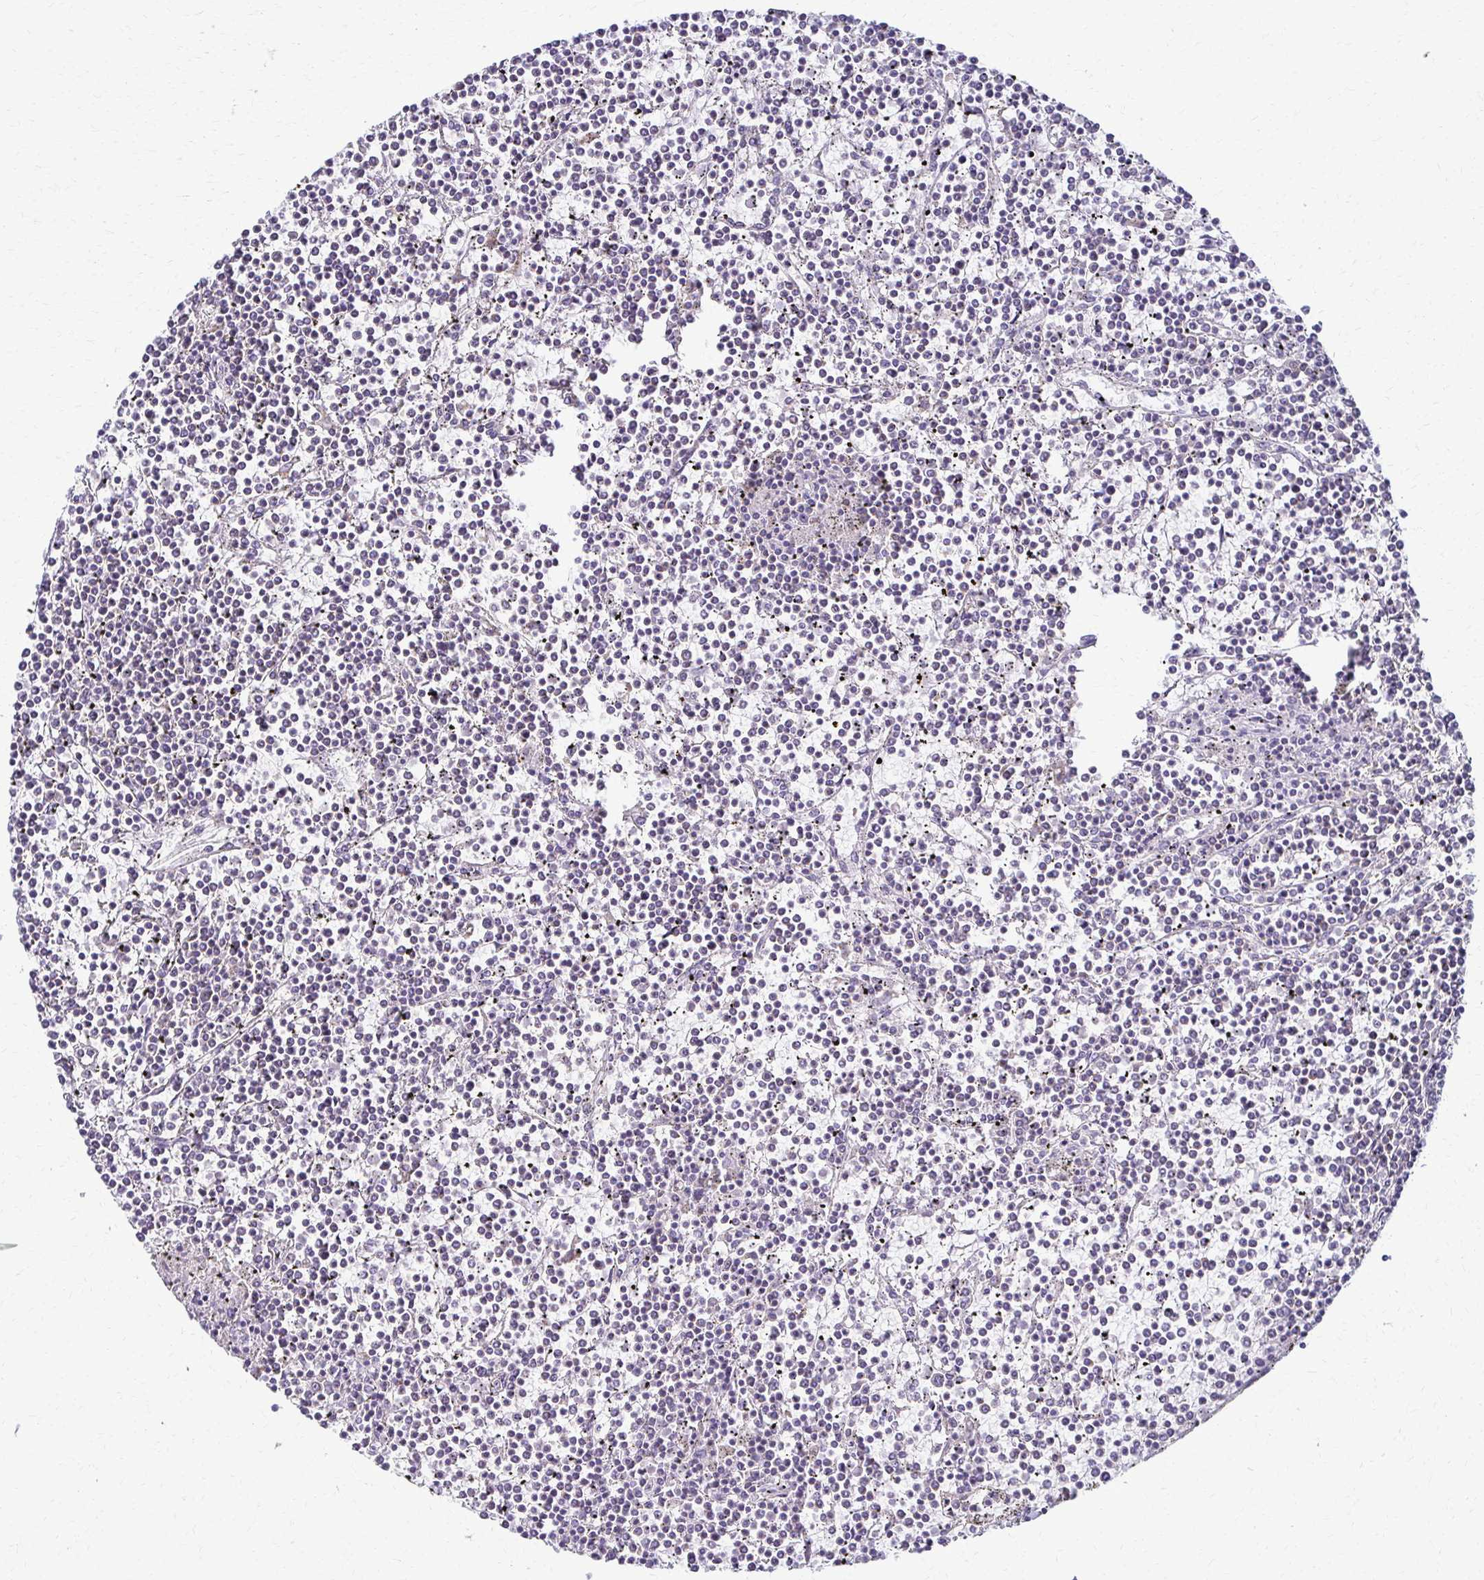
{"staining": {"intensity": "negative", "quantity": "none", "location": "none"}, "tissue": "lymphoma", "cell_type": "Tumor cells", "image_type": "cancer", "snomed": [{"axis": "morphology", "description": "Malignant lymphoma, non-Hodgkin's type, Low grade"}, {"axis": "topography", "description": "Spleen"}], "caption": "High magnification brightfield microscopy of lymphoma stained with DAB (3,3'-diaminobenzidine) (brown) and counterstained with hematoxylin (blue): tumor cells show no significant expression. Brightfield microscopy of immunohistochemistry (IHC) stained with DAB (brown) and hematoxylin (blue), captured at high magnification.", "gene": "FCGR2B", "patient": {"sex": "female", "age": 19}}